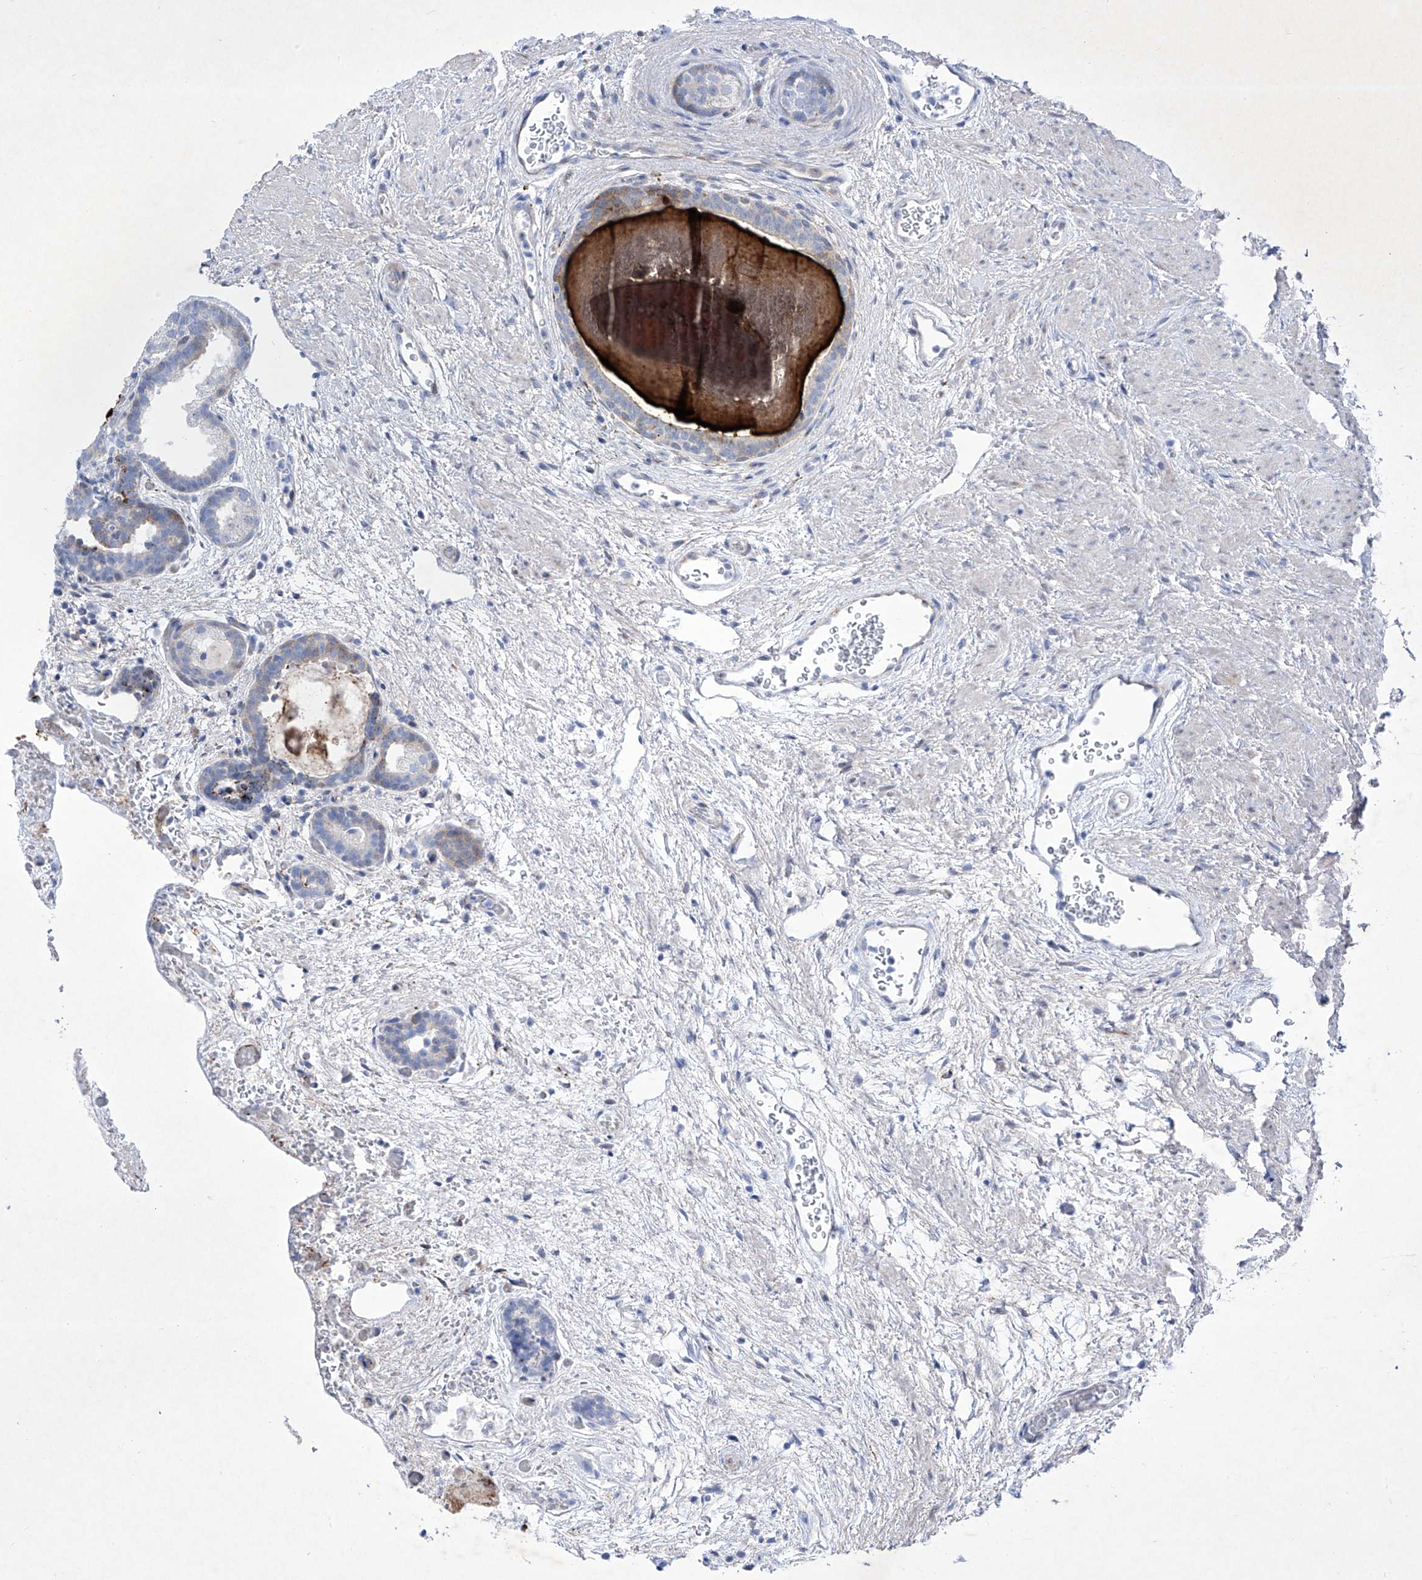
{"staining": {"intensity": "moderate", "quantity": "<25%", "location": "cytoplasmic/membranous"}, "tissue": "prostate", "cell_type": "Glandular cells", "image_type": "normal", "snomed": [{"axis": "morphology", "description": "Normal tissue, NOS"}, {"axis": "topography", "description": "Prostate"}], "caption": "Protein staining of benign prostate shows moderate cytoplasmic/membranous positivity in about <25% of glandular cells.", "gene": "C1orf87", "patient": {"sex": "male", "age": 48}}